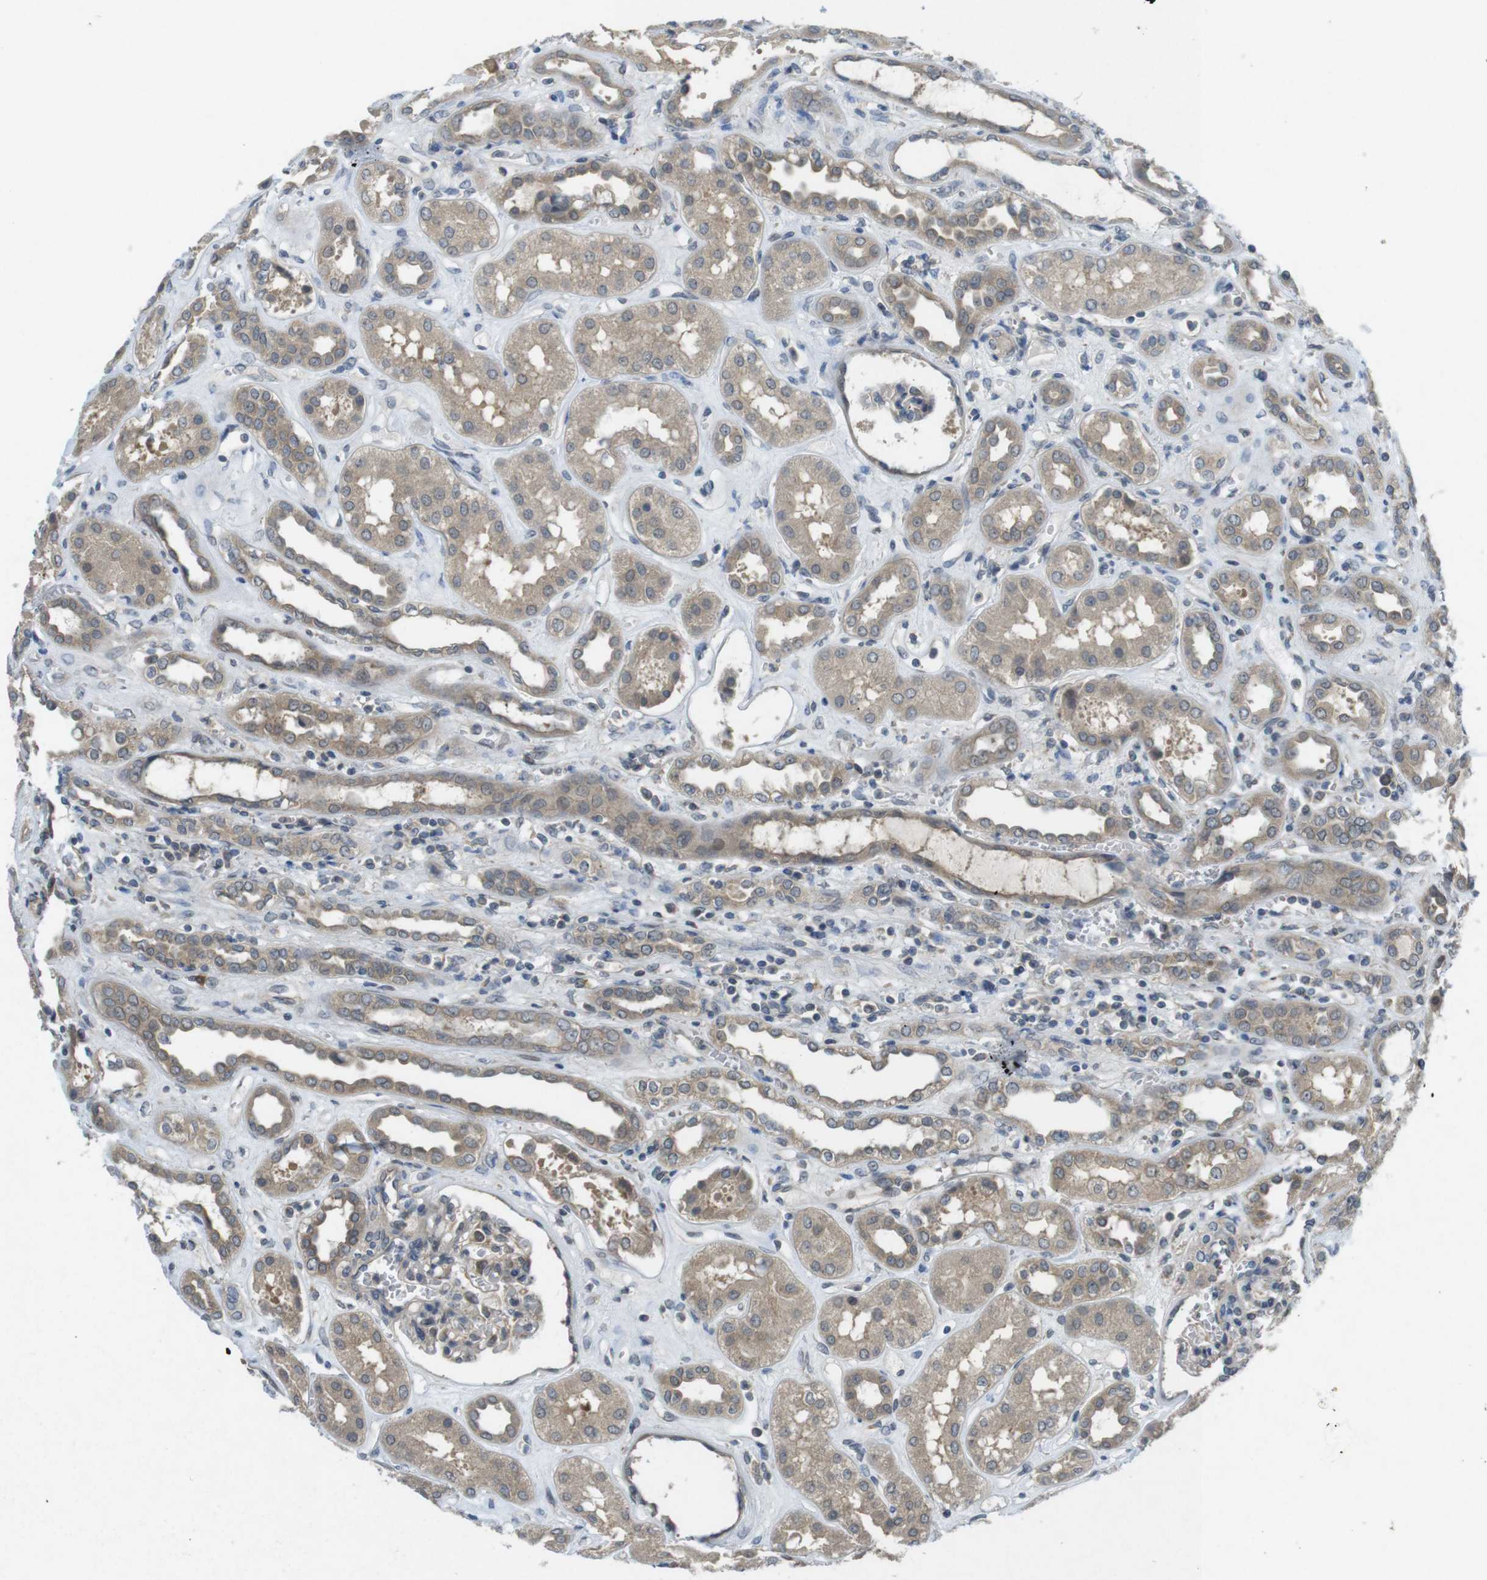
{"staining": {"intensity": "weak", "quantity": "25%-75%", "location": "cytoplasmic/membranous"}, "tissue": "kidney", "cell_type": "Cells in glomeruli", "image_type": "normal", "snomed": [{"axis": "morphology", "description": "Normal tissue, NOS"}, {"axis": "topography", "description": "Kidney"}], "caption": "Immunohistochemistry (IHC) staining of unremarkable kidney, which exhibits low levels of weak cytoplasmic/membranous positivity in approximately 25%-75% of cells in glomeruli indicating weak cytoplasmic/membranous protein expression. The staining was performed using DAB (3,3'-diaminobenzidine) (brown) for protein detection and nuclei were counterstained in hematoxylin (blue).", "gene": "SUGT1", "patient": {"sex": "male", "age": 59}}